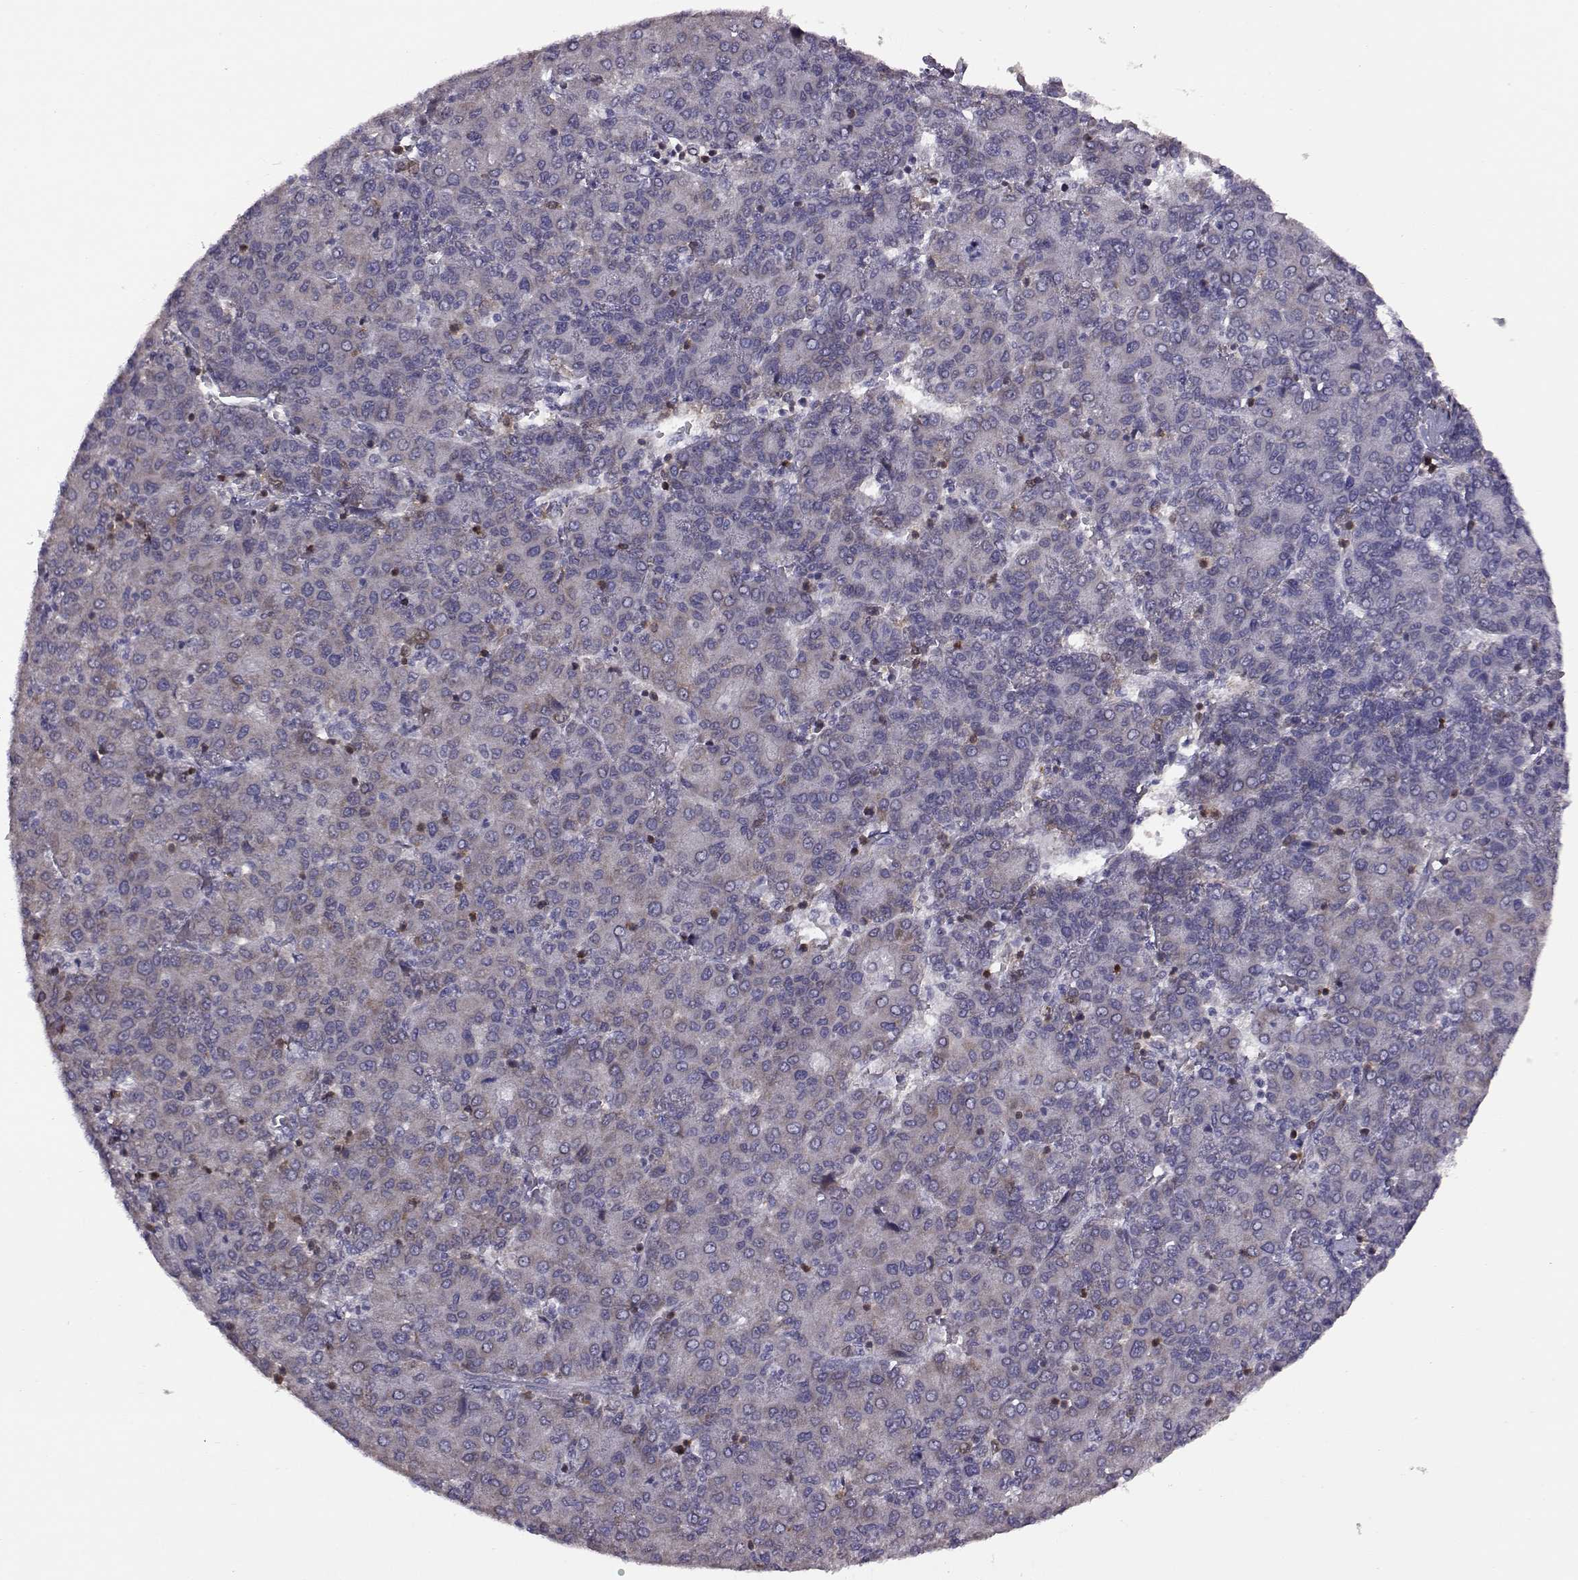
{"staining": {"intensity": "negative", "quantity": "none", "location": "none"}, "tissue": "liver cancer", "cell_type": "Tumor cells", "image_type": "cancer", "snomed": [{"axis": "morphology", "description": "Carcinoma, Hepatocellular, NOS"}, {"axis": "topography", "description": "Liver"}], "caption": "Immunohistochemistry image of hepatocellular carcinoma (liver) stained for a protein (brown), which shows no expression in tumor cells.", "gene": "DOK2", "patient": {"sex": "male", "age": 65}}